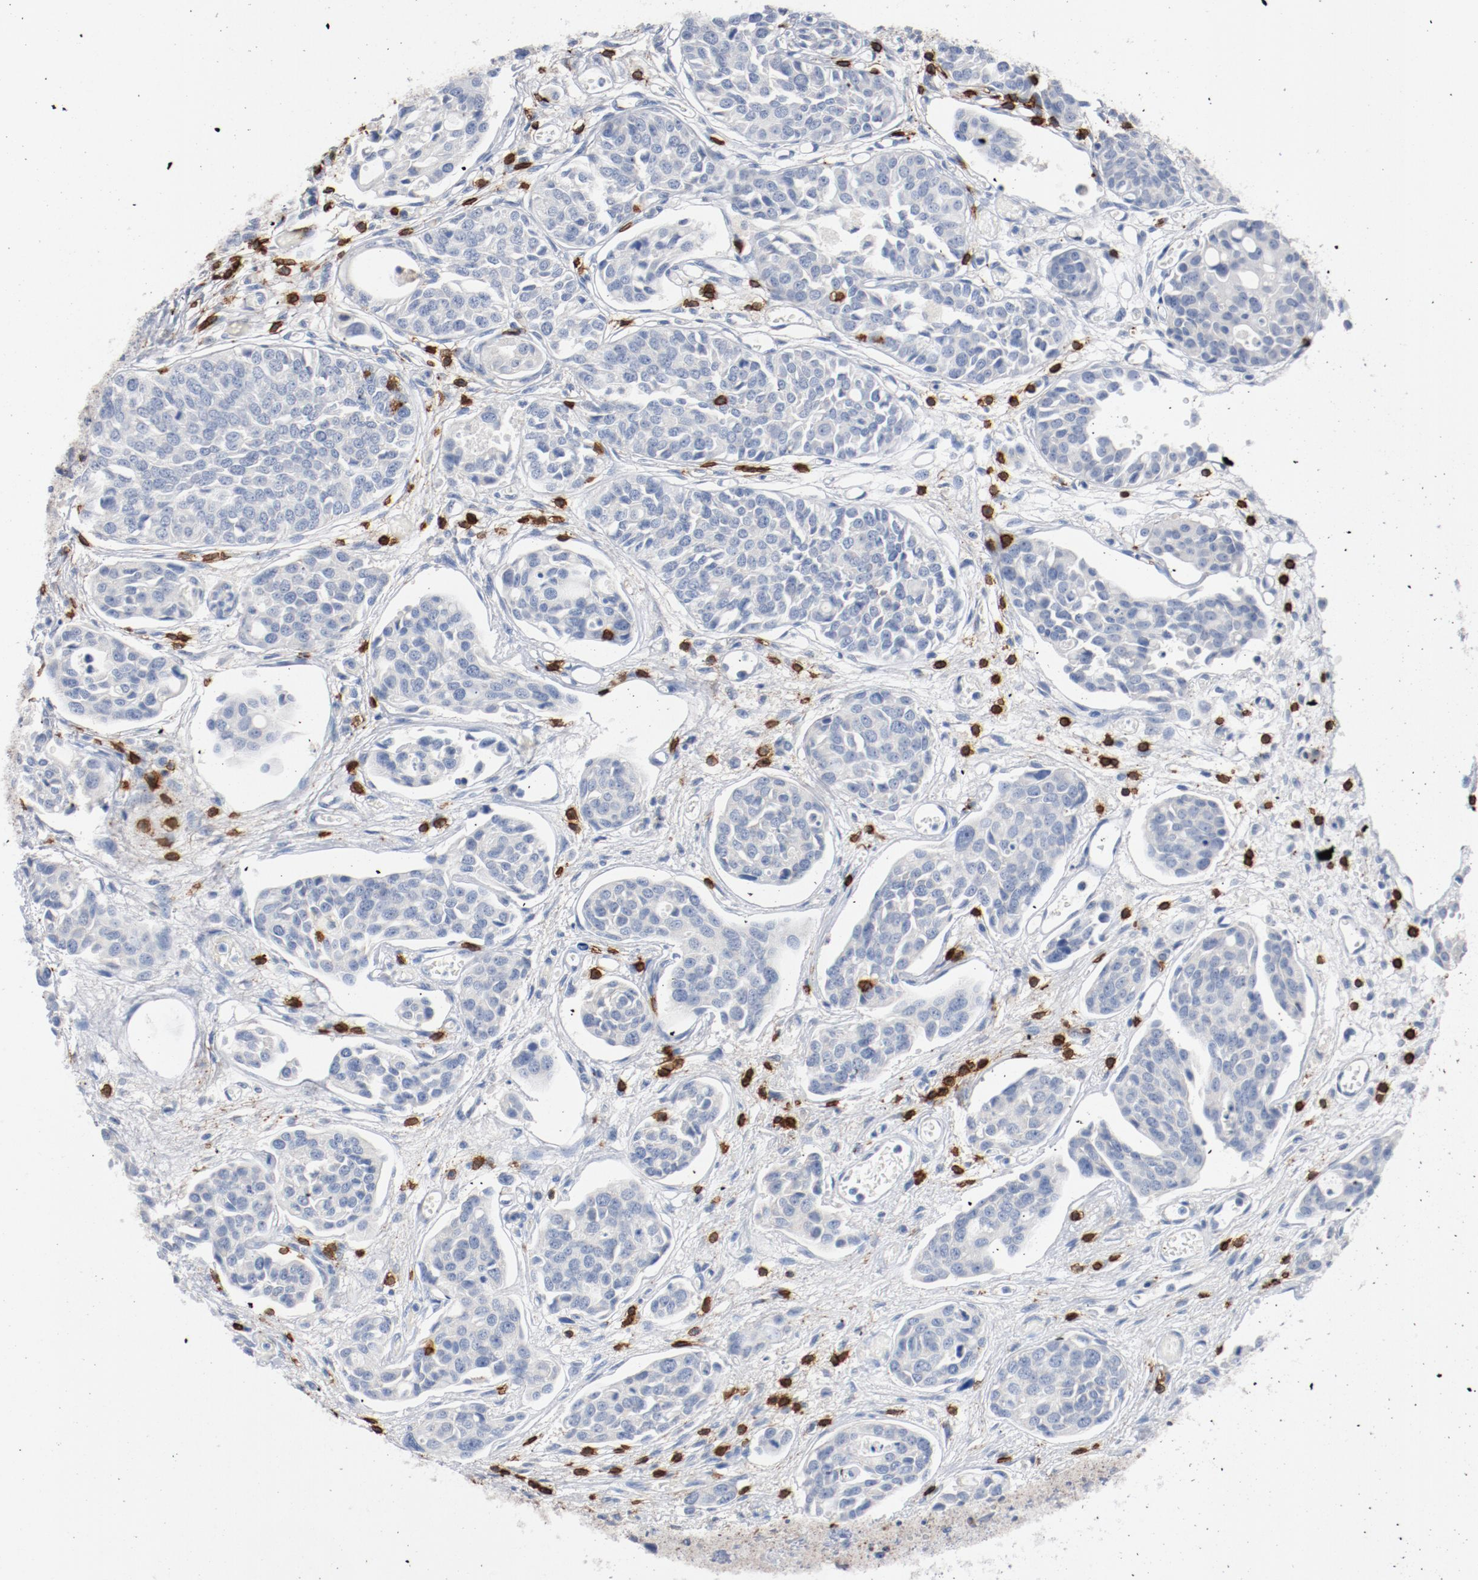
{"staining": {"intensity": "negative", "quantity": "none", "location": "none"}, "tissue": "urothelial cancer", "cell_type": "Tumor cells", "image_type": "cancer", "snomed": [{"axis": "morphology", "description": "Urothelial carcinoma, High grade"}, {"axis": "topography", "description": "Urinary bladder"}], "caption": "The image demonstrates no staining of tumor cells in urothelial cancer.", "gene": "CD247", "patient": {"sex": "male", "age": 78}}